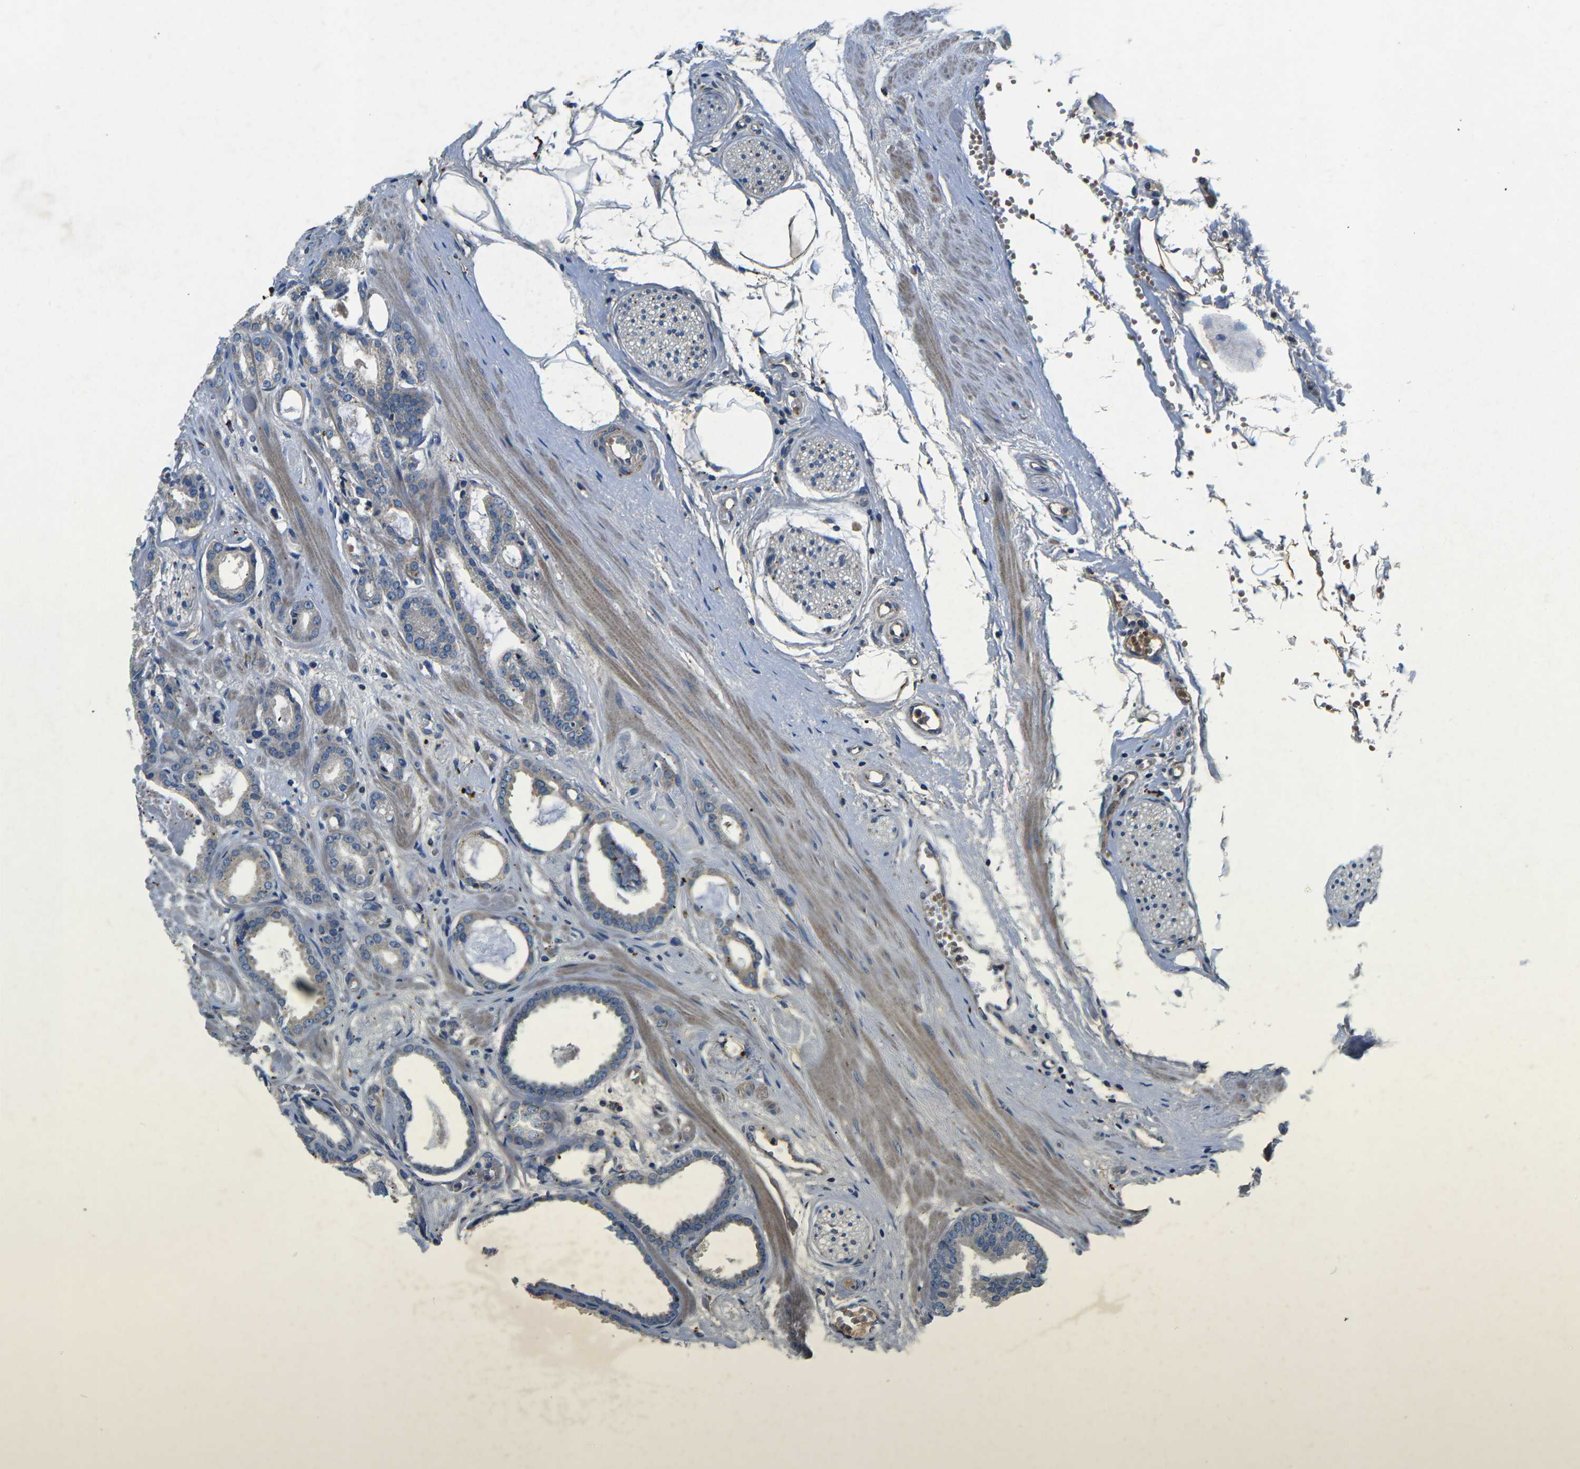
{"staining": {"intensity": "weak", "quantity": "25%-75%", "location": "cytoplasmic/membranous"}, "tissue": "prostate cancer", "cell_type": "Tumor cells", "image_type": "cancer", "snomed": [{"axis": "morphology", "description": "Adenocarcinoma, Low grade"}, {"axis": "topography", "description": "Prostate"}], "caption": "Immunohistochemical staining of human prostate low-grade adenocarcinoma reveals weak cytoplasmic/membranous protein positivity in about 25%-75% of tumor cells.", "gene": "PDCD6IP", "patient": {"sex": "male", "age": 53}}